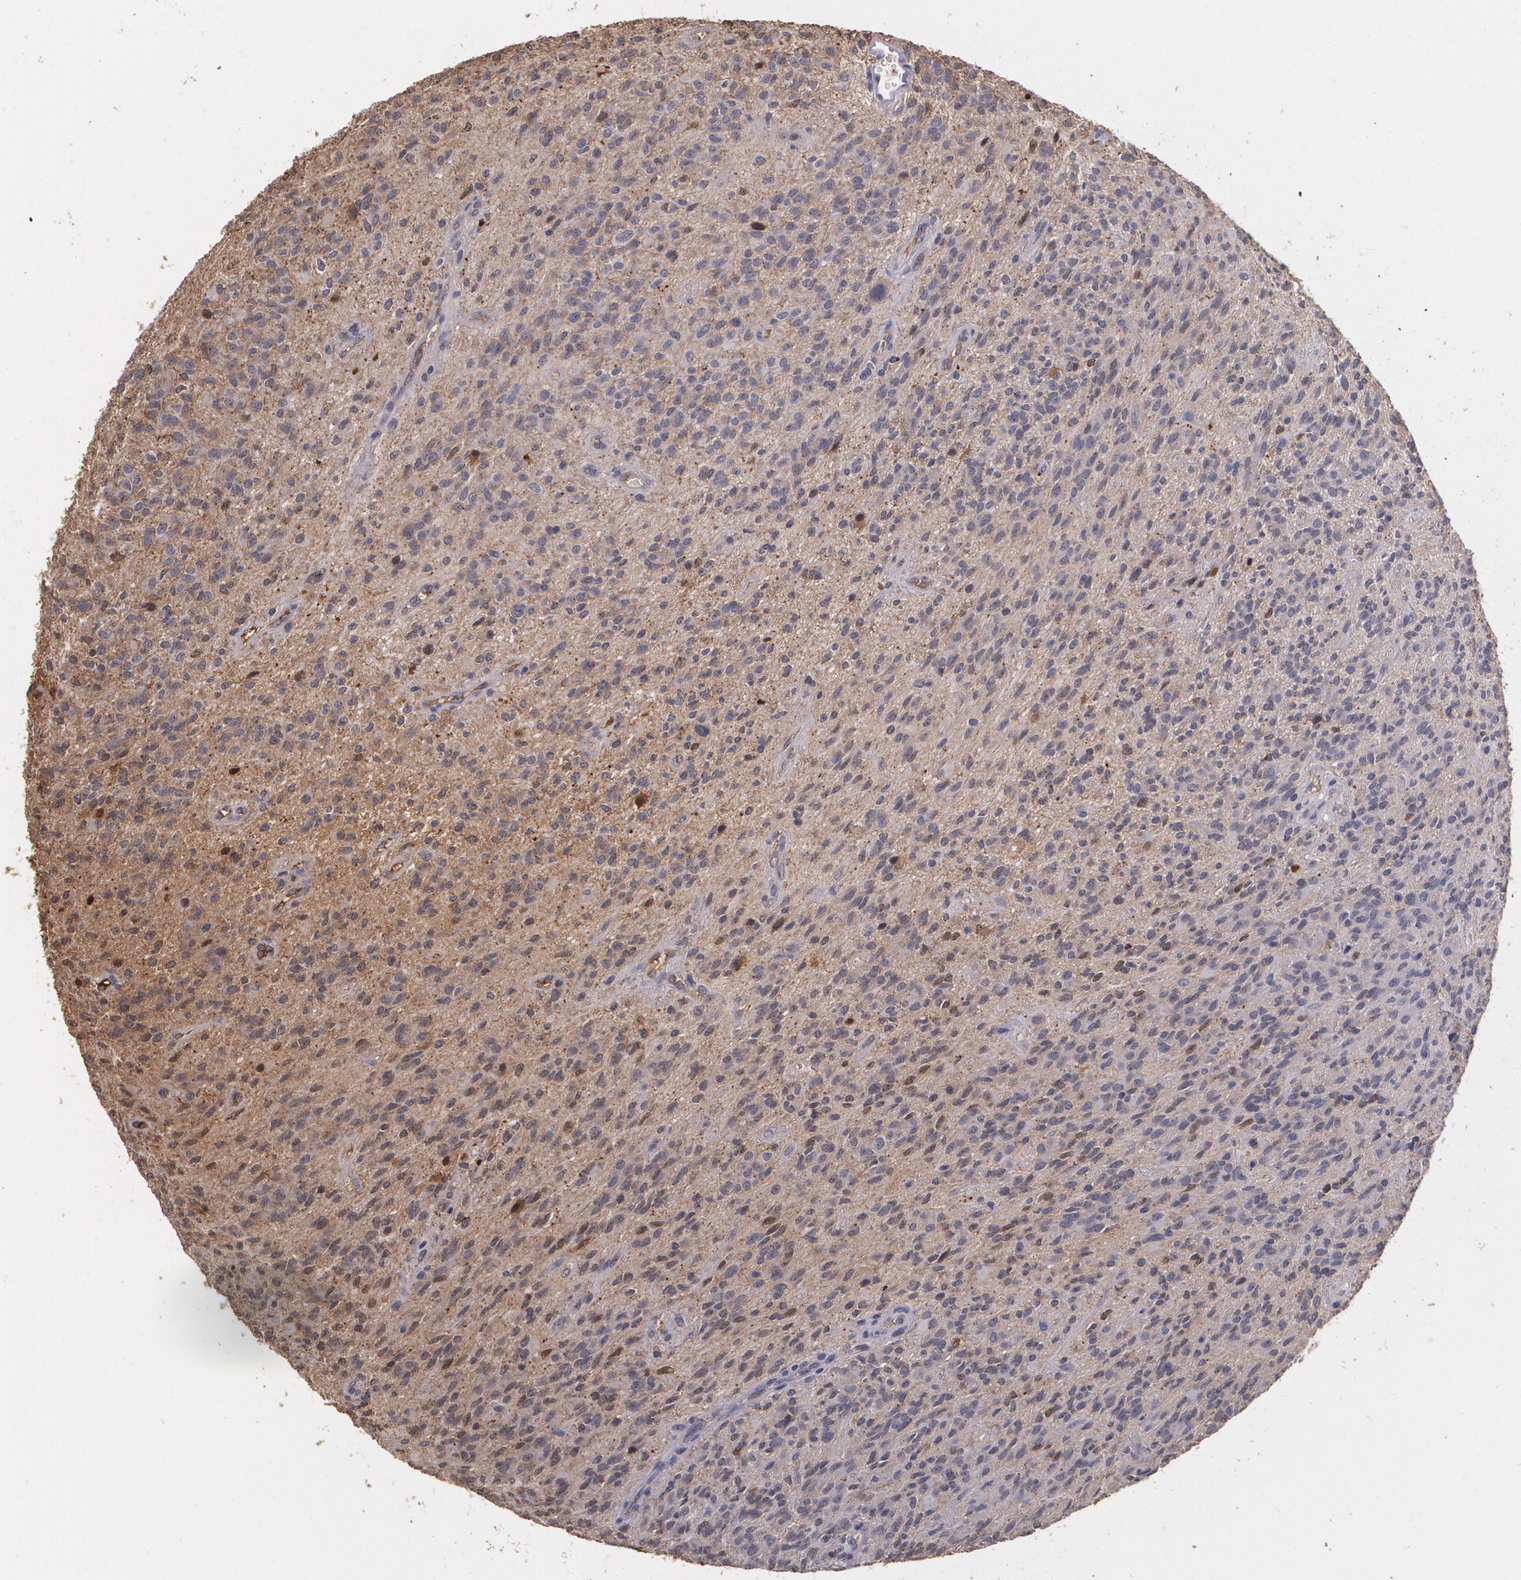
{"staining": {"intensity": "moderate", "quantity": ">75%", "location": "cytoplasmic/membranous"}, "tissue": "glioma", "cell_type": "Tumor cells", "image_type": "cancer", "snomed": [{"axis": "morphology", "description": "Glioma, malignant, Low grade"}, {"axis": "topography", "description": "Brain"}], "caption": "An image showing moderate cytoplasmic/membranous positivity in approximately >75% of tumor cells in low-grade glioma (malignant), as visualized by brown immunohistochemical staining.", "gene": "PTS", "patient": {"sex": "female", "age": 15}}